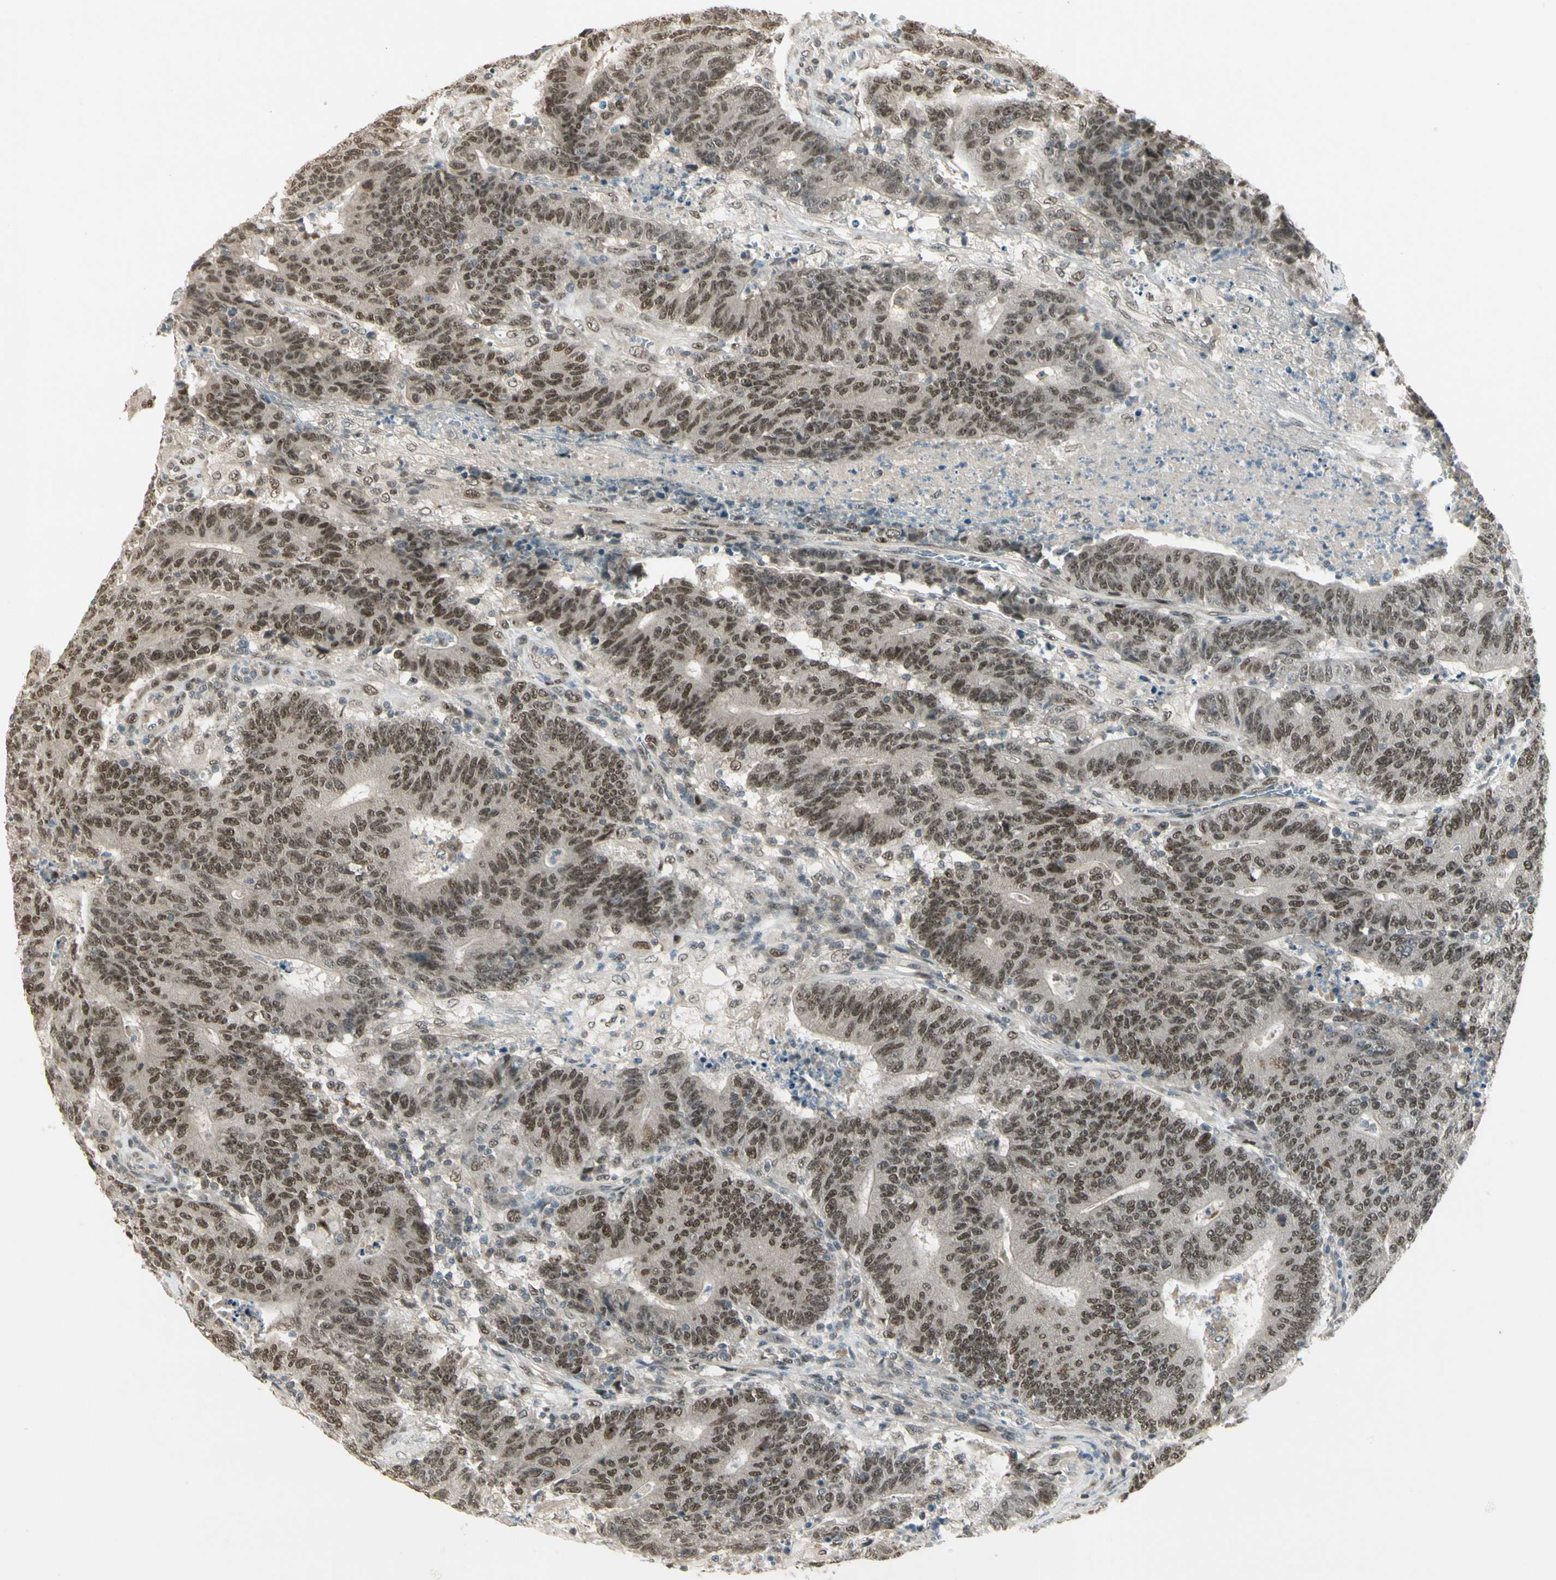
{"staining": {"intensity": "moderate", "quantity": ">75%", "location": "nuclear"}, "tissue": "colorectal cancer", "cell_type": "Tumor cells", "image_type": "cancer", "snomed": [{"axis": "morphology", "description": "Normal tissue, NOS"}, {"axis": "morphology", "description": "Adenocarcinoma, NOS"}, {"axis": "topography", "description": "Colon"}], "caption": "Adenocarcinoma (colorectal) stained with IHC exhibits moderate nuclear positivity in about >75% of tumor cells.", "gene": "GTF3A", "patient": {"sex": "female", "age": 75}}